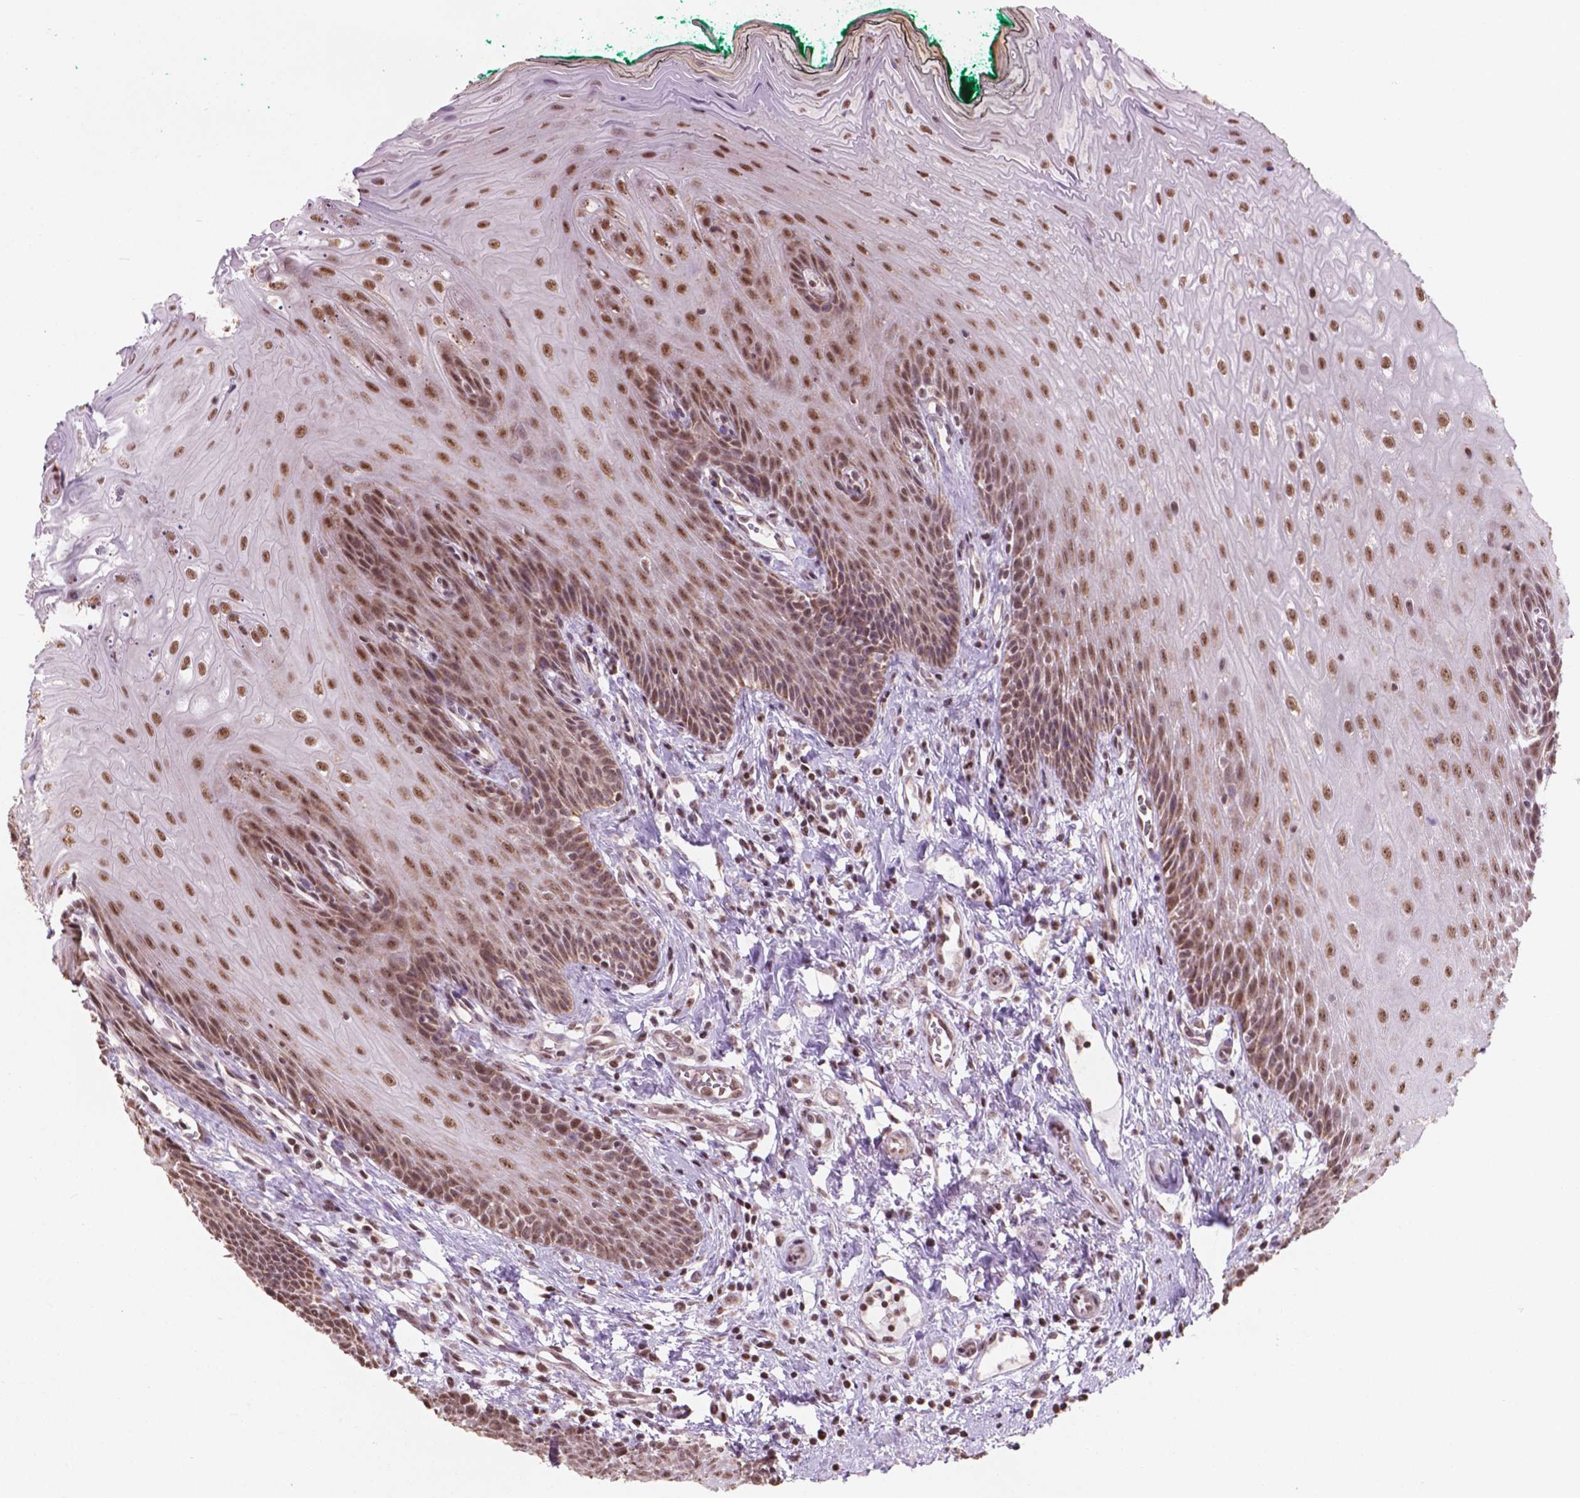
{"staining": {"intensity": "moderate", "quantity": ">75%", "location": "nuclear"}, "tissue": "oral mucosa", "cell_type": "Squamous epithelial cells", "image_type": "normal", "snomed": [{"axis": "morphology", "description": "Normal tissue, NOS"}, {"axis": "topography", "description": "Oral tissue"}], "caption": "Squamous epithelial cells show moderate nuclear expression in about >75% of cells in normal oral mucosa. The protein of interest is shown in brown color, while the nuclei are stained blue.", "gene": "NDUFA10", "patient": {"sex": "female", "age": 68}}